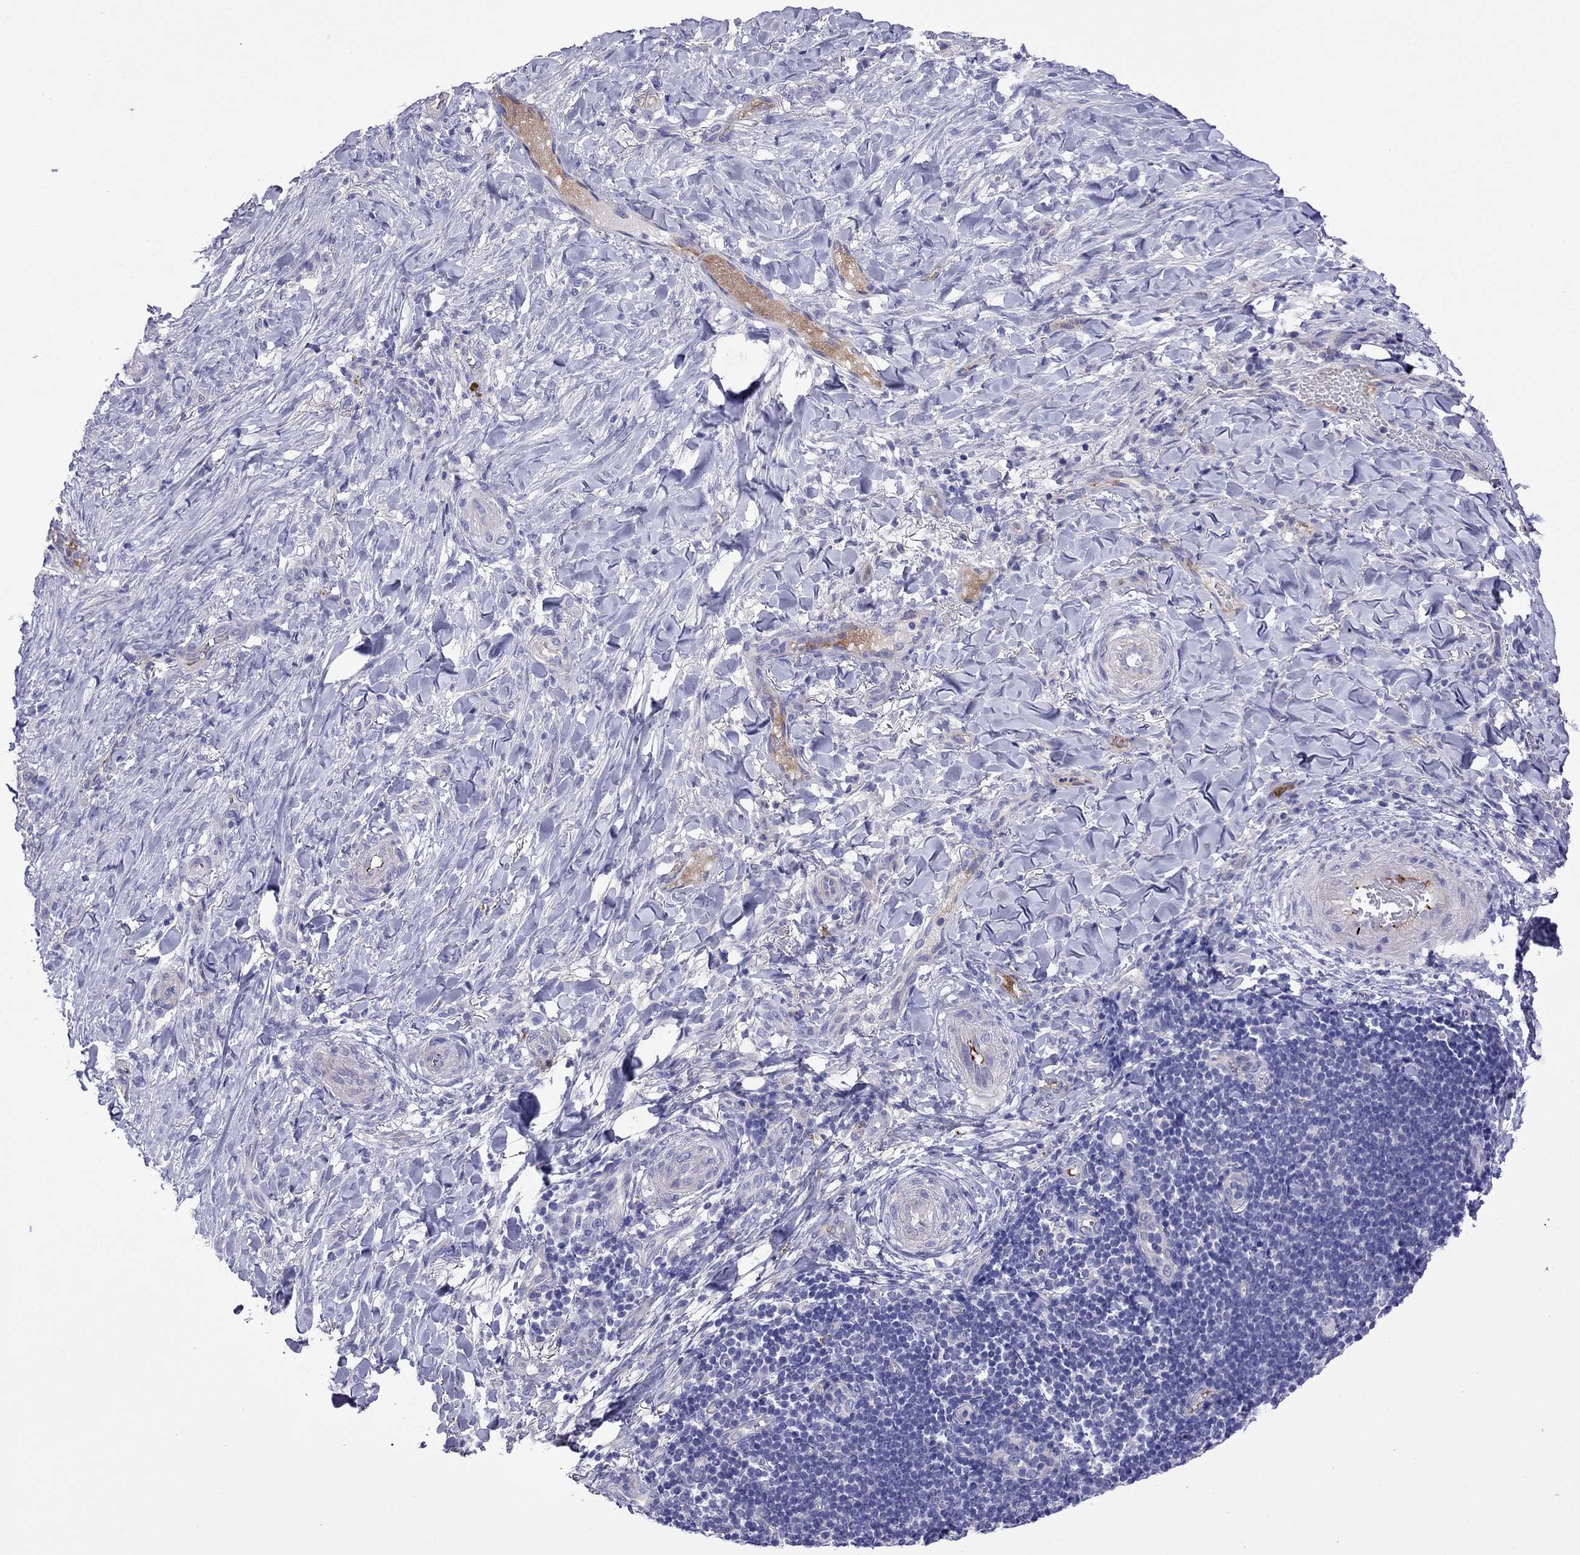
{"staining": {"intensity": "negative", "quantity": "none", "location": "none"}, "tissue": "skin cancer", "cell_type": "Tumor cells", "image_type": "cancer", "snomed": [{"axis": "morphology", "description": "Basal cell carcinoma"}, {"axis": "topography", "description": "Skin"}], "caption": "Micrograph shows no significant protein expression in tumor cells of skin cancer.", "gene": "STAR", "patient": {"sex": "female", "age": 69}}